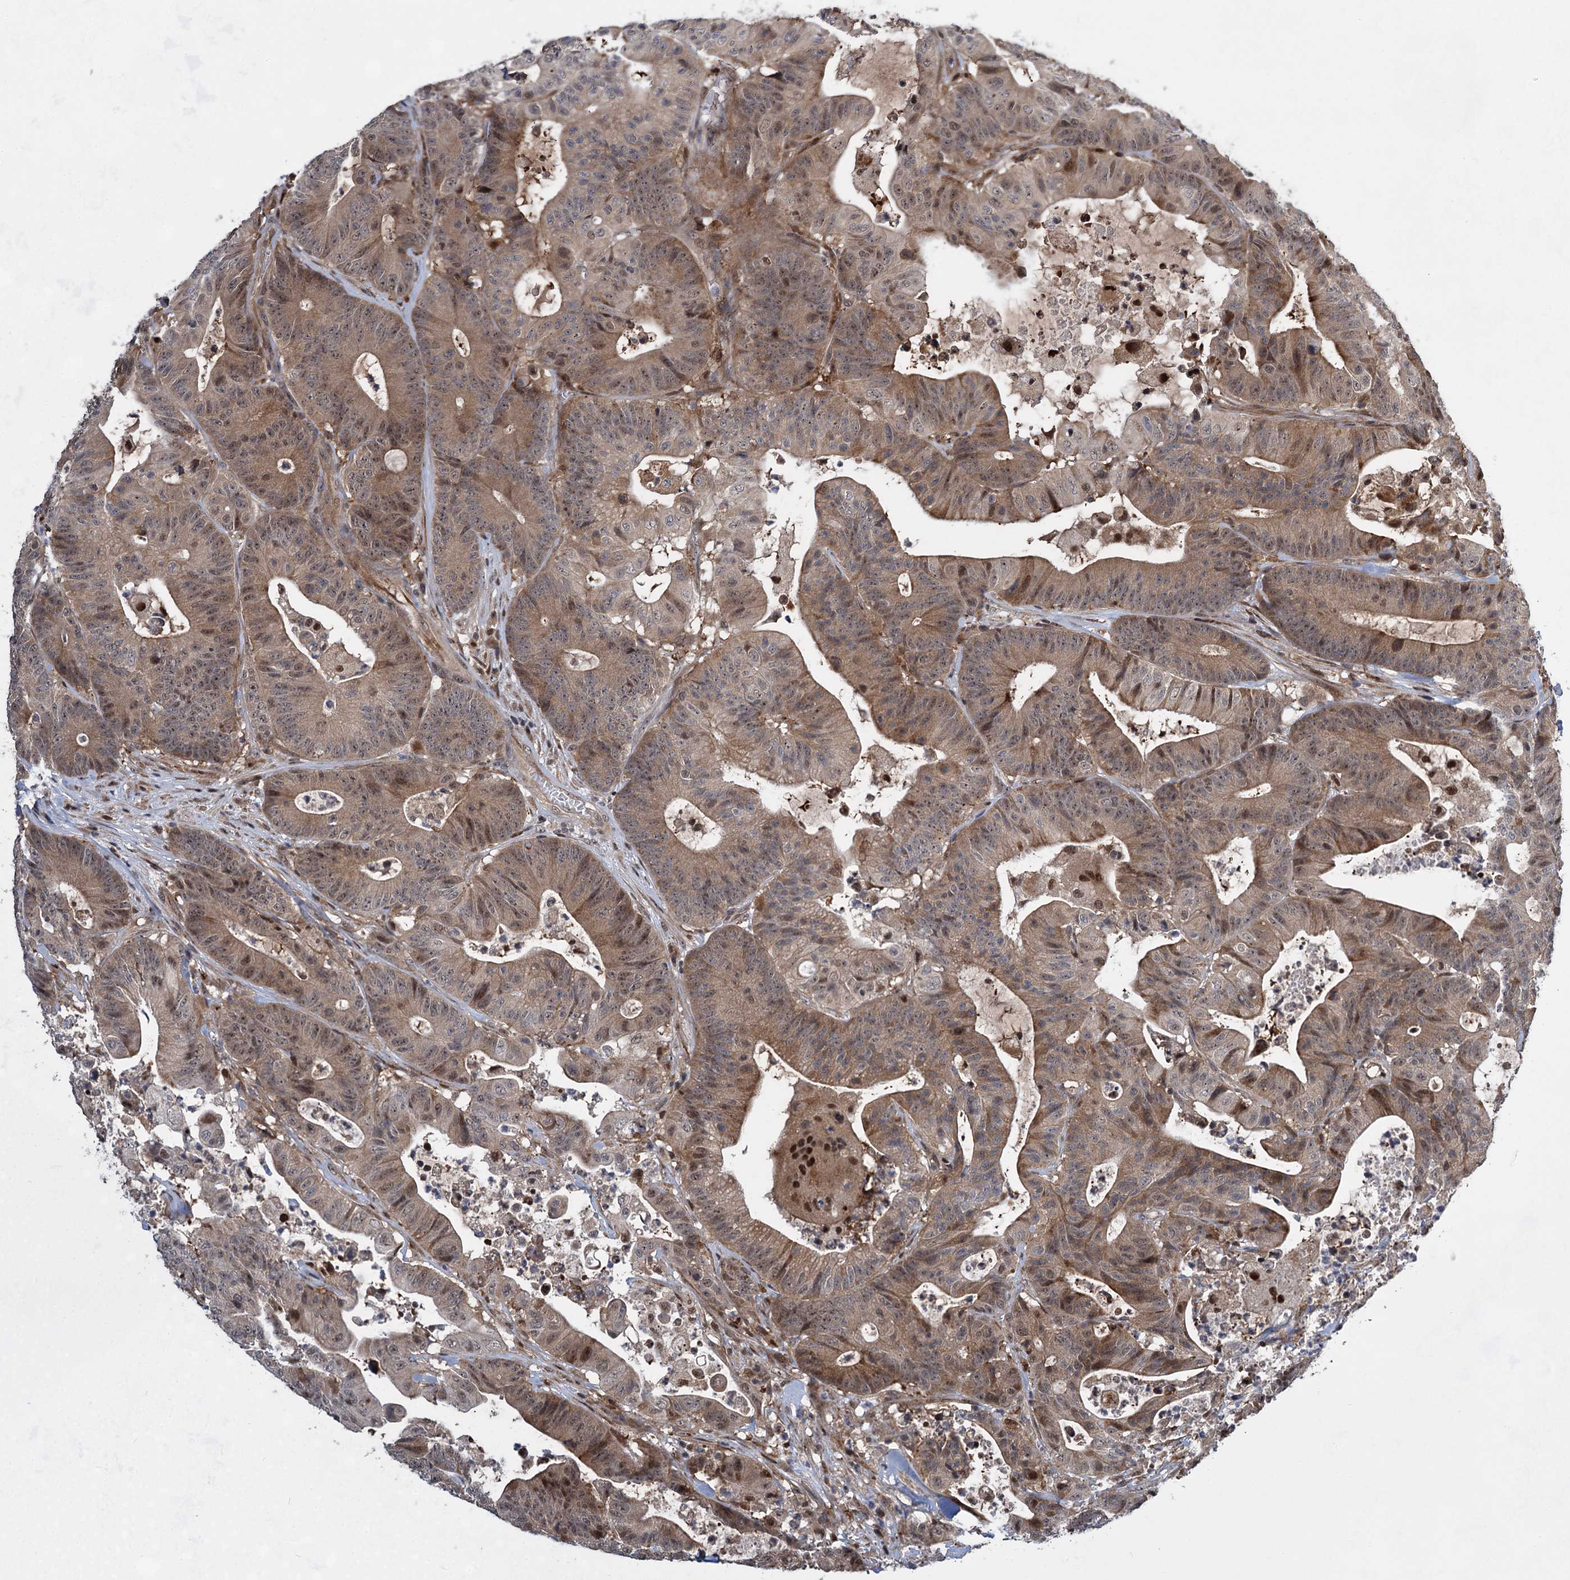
{"staining": {"intensity": "moderate", "quantity": "25%-75%", "location": "cytoplasmic/membranous,nuclear"}, "tissue": "colorectal cancer", "cell_type": "Tumor cells", "image_type": "cancer", "snomed": [{"axis": "morphology", "description": "Adenocarcinoma, NOS"}, {"axis": "topography", "description": "Colon"}], "caption": "High-power microscopy captured an immunohistochemistry photomicrograph of adenocarcinoma (colorectal), revealing moderate cytoplasmic/membranous and nuclear positivity in approximately 25%-75% of tumor cells.", "gene": "GPBP1", "patient": {"sex": "female", "age": 84}}